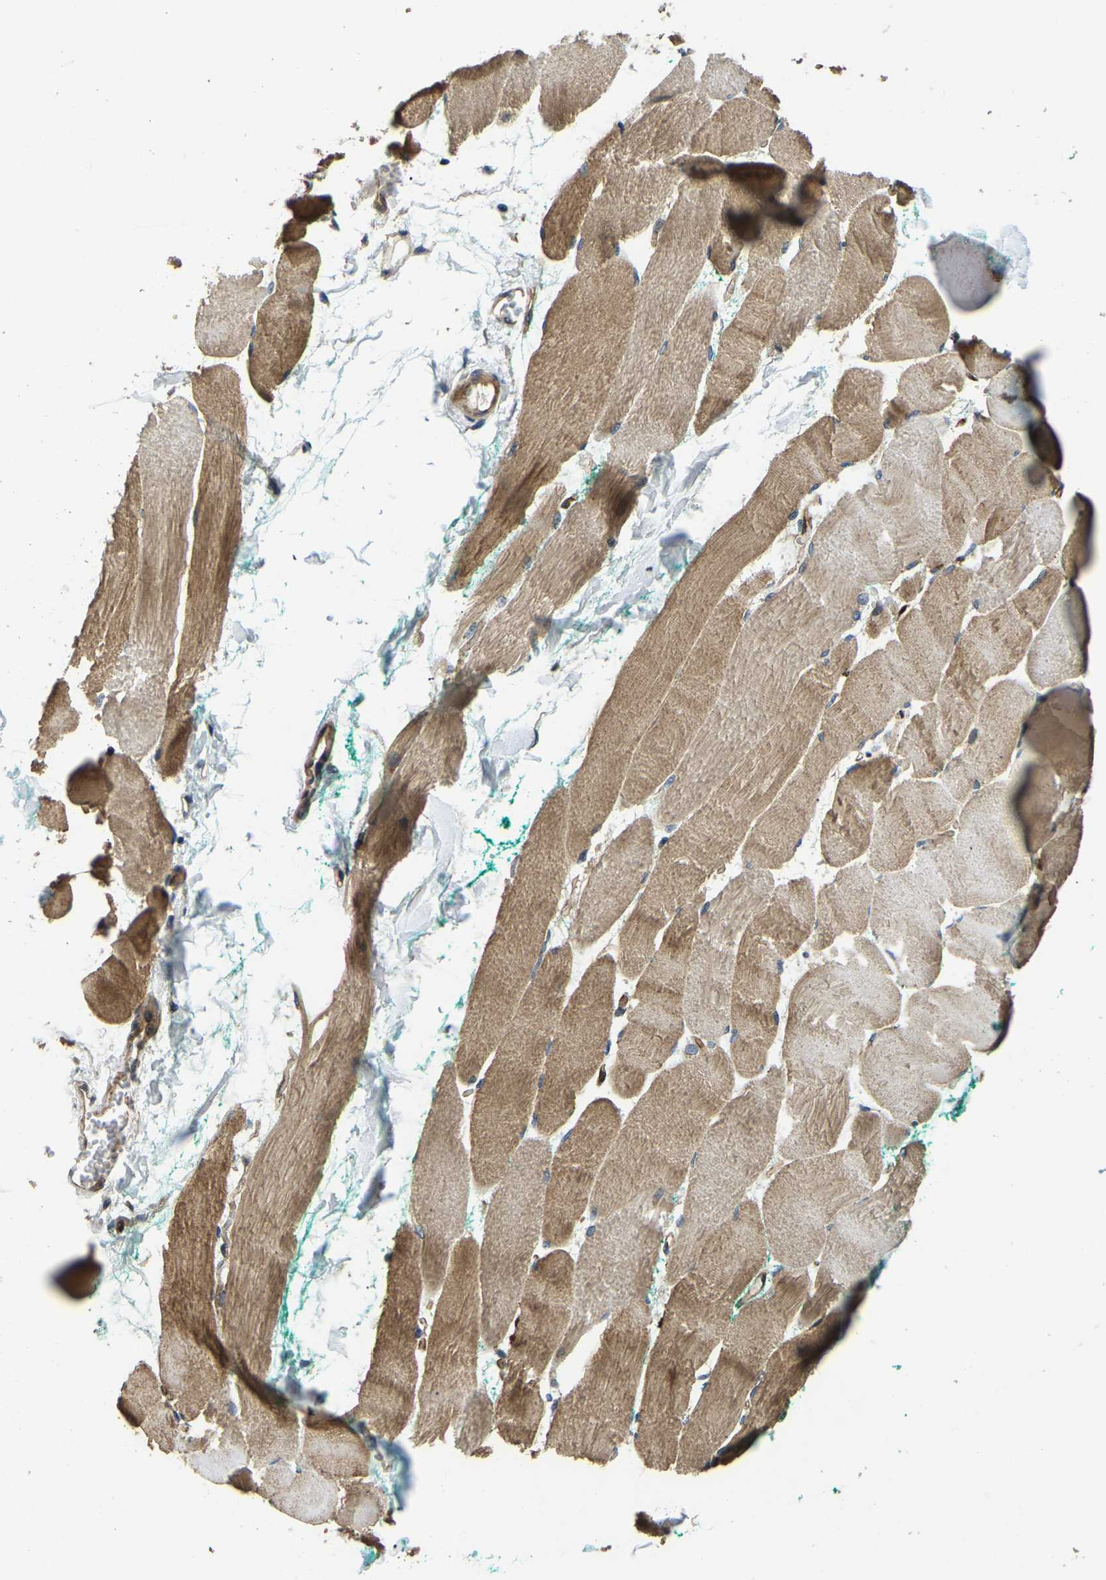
{"staining": {"intensity": "moderate", "quantity": "25%-75%", "location": "cytoplasmic/membranous"}, "tissue": "skeletal muscle", "cell_type": "Myocytes", "image_type": "normal", "snomed": [{"axis": "morphology", "description": "Normal tissue, NOS"}, {"axis": "morphology", "description": "Squamous cell carcinoma, NOS"}, {"axis": "topography", "description": "Skeletal muscle"}], "caption": "A micrograph of human skeletal muscle stained for a protein reveals moderate cytoplasmic/membranous brown staining in myocytes. The protein of interest is stained brown, and the nuclei are stained in blue (DAB IHC with brightfield microscopy, high magnification).", "gene": "RNF39", "patient": {"sex": "male", "age": 51}}